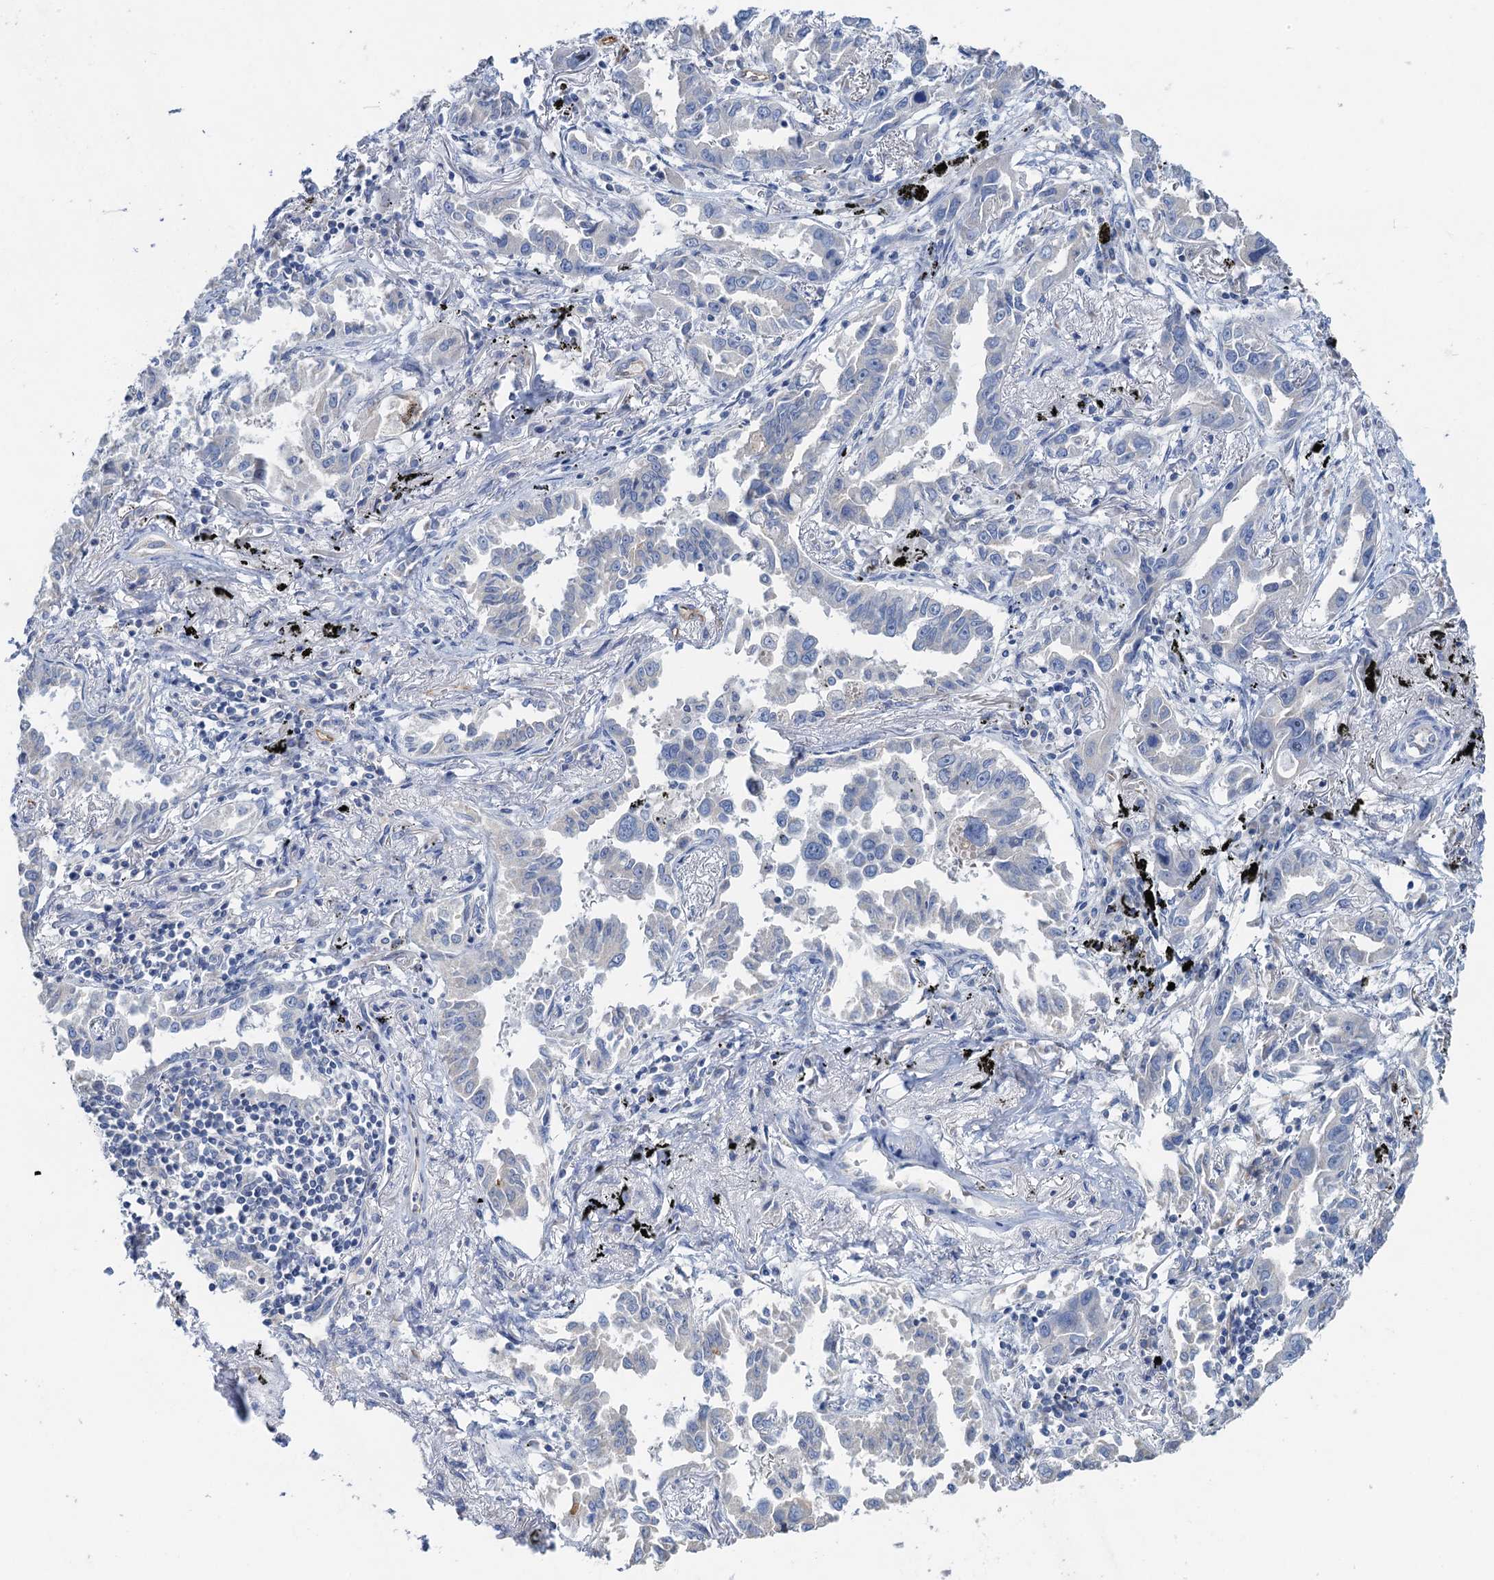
{"staining": {"intensity": "negative", "quantity": "none", "location": "none"}, "tissue": "lung cancer", "cell_type": "Tumor cells", "image_type": "cancer", "snomed": [{"axis": "morphology", "description": "Adenocarcinoma, NOS"}, {"axis": "topography", "description": "Lung"}], "caption": "This photomicrograph is of lung cancer (adenocarcinoma) stained with IHC to label a protein in brown with the nuclei are counter-stained blue. There is no staining in tumor cells. (DAB immunohistochemistry (IHC) with hematoxylin counter stain).", "gene": "PLLP", "patient": {"sex": "male", "age": 67}}